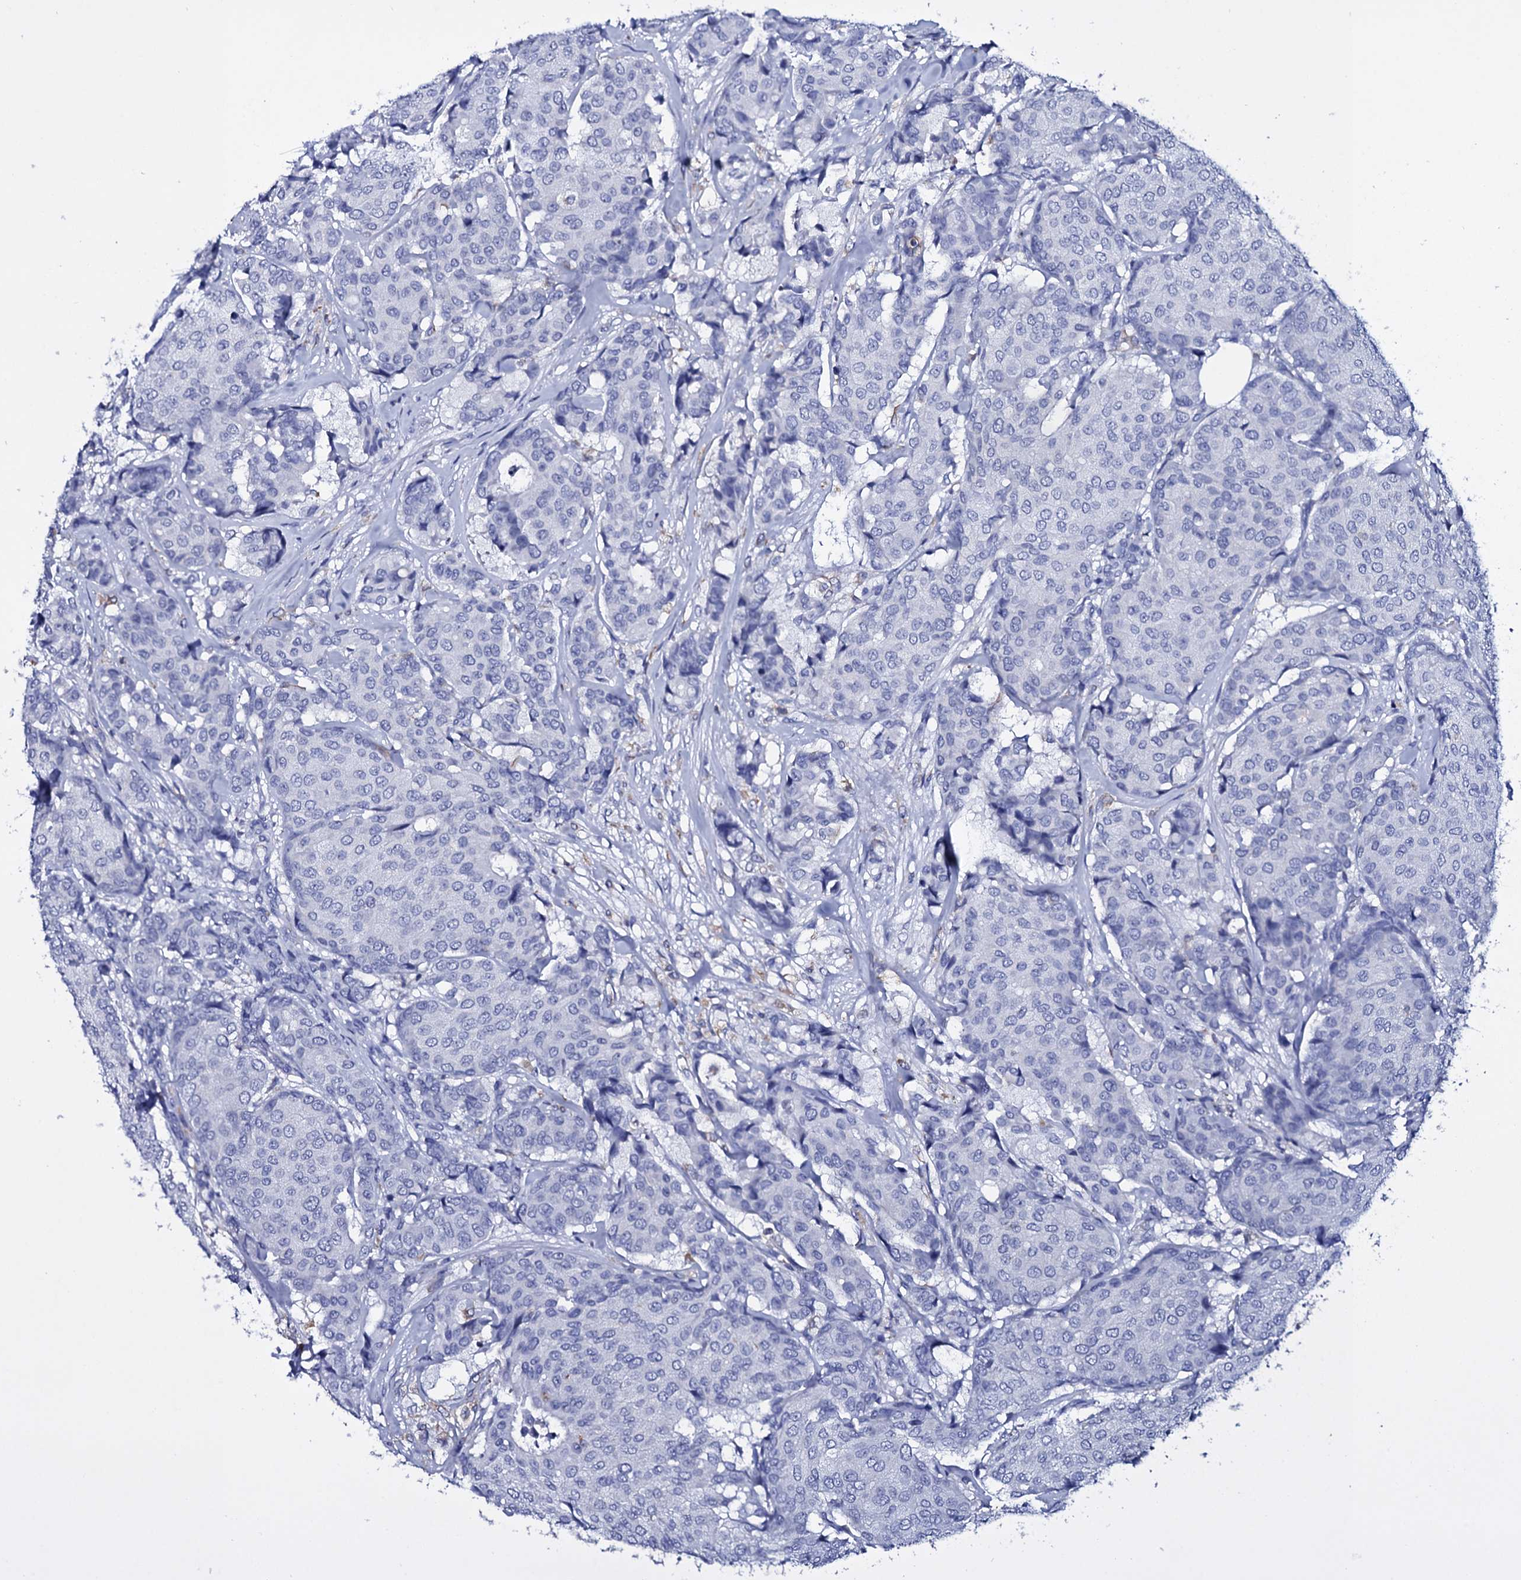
{"staining": {"intensity": "negative", "quantity": "none", "location": "none"}, "tissue": "breast cancer", "cell_type": "Tumor cells", "image_type": "cancer", "snomed": [{"axis": "morphology", "description": "Duct carcinoma"}, {"axis": "topography", "description": "Breast"}], "caption": "The histopathology image shows no significant staining in tumor cells of breast cancer.", "gene": "ITPRID2", "patient": {"sex": "female", "age": 75}}